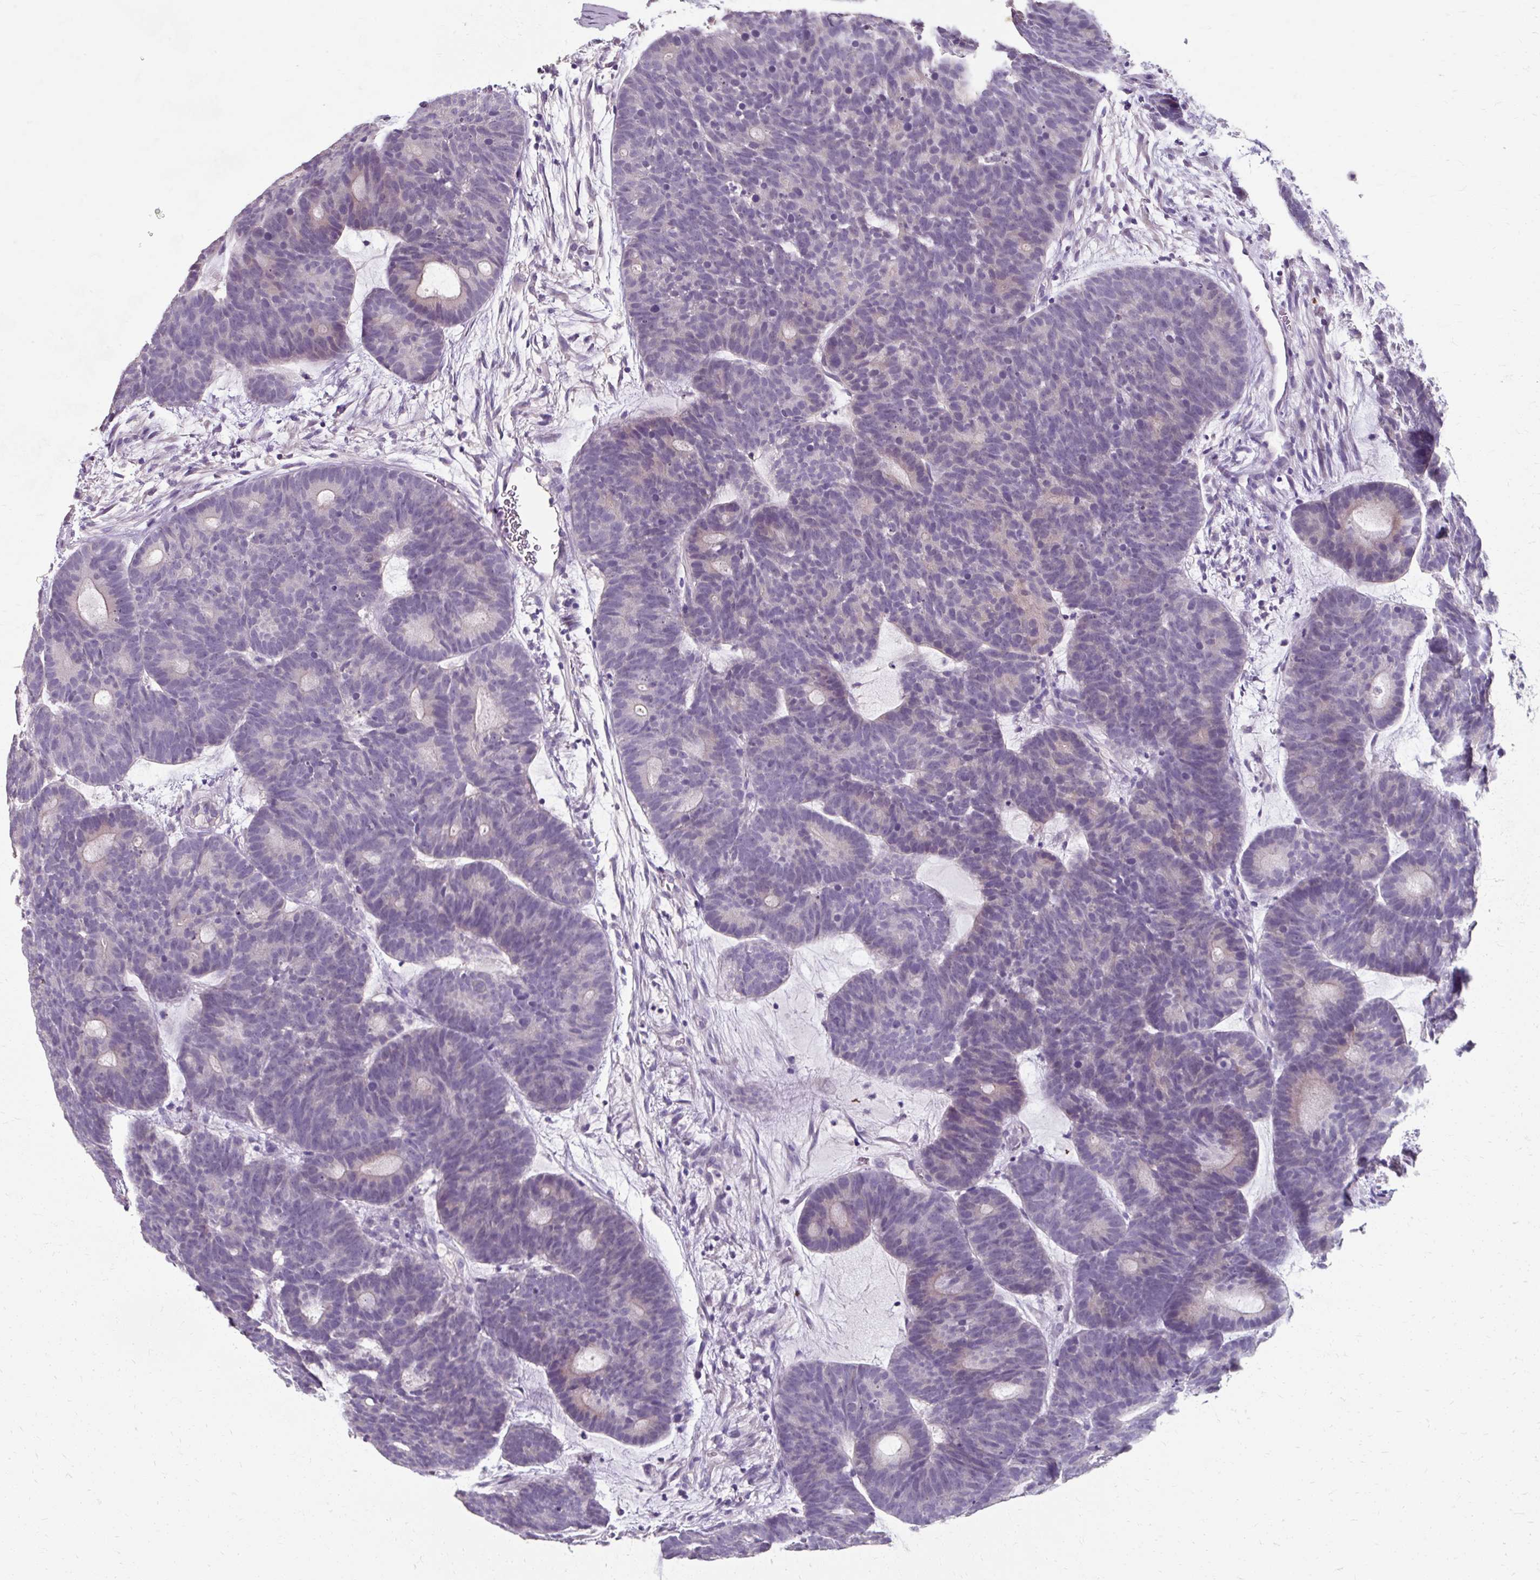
{"staining": {"intensity": "negative", "quantity": "none", "location": "none"}, "tissue": "head and neck cancer", "cell_type": "Tumor cells", "image_type": "cancer", "snomed": [{"axis": "morphology", "description": "Adenocarcinoma, NOS"}, {"axis": "topography", "description": "Head-Neck"}], "caption": "Protein analysis of head and neck cancer (adenocarcinoma) exhibits no significant staining in tumor cells.", "gene": "KLHL24", "patient": {"sex": "female", "age": 81}}